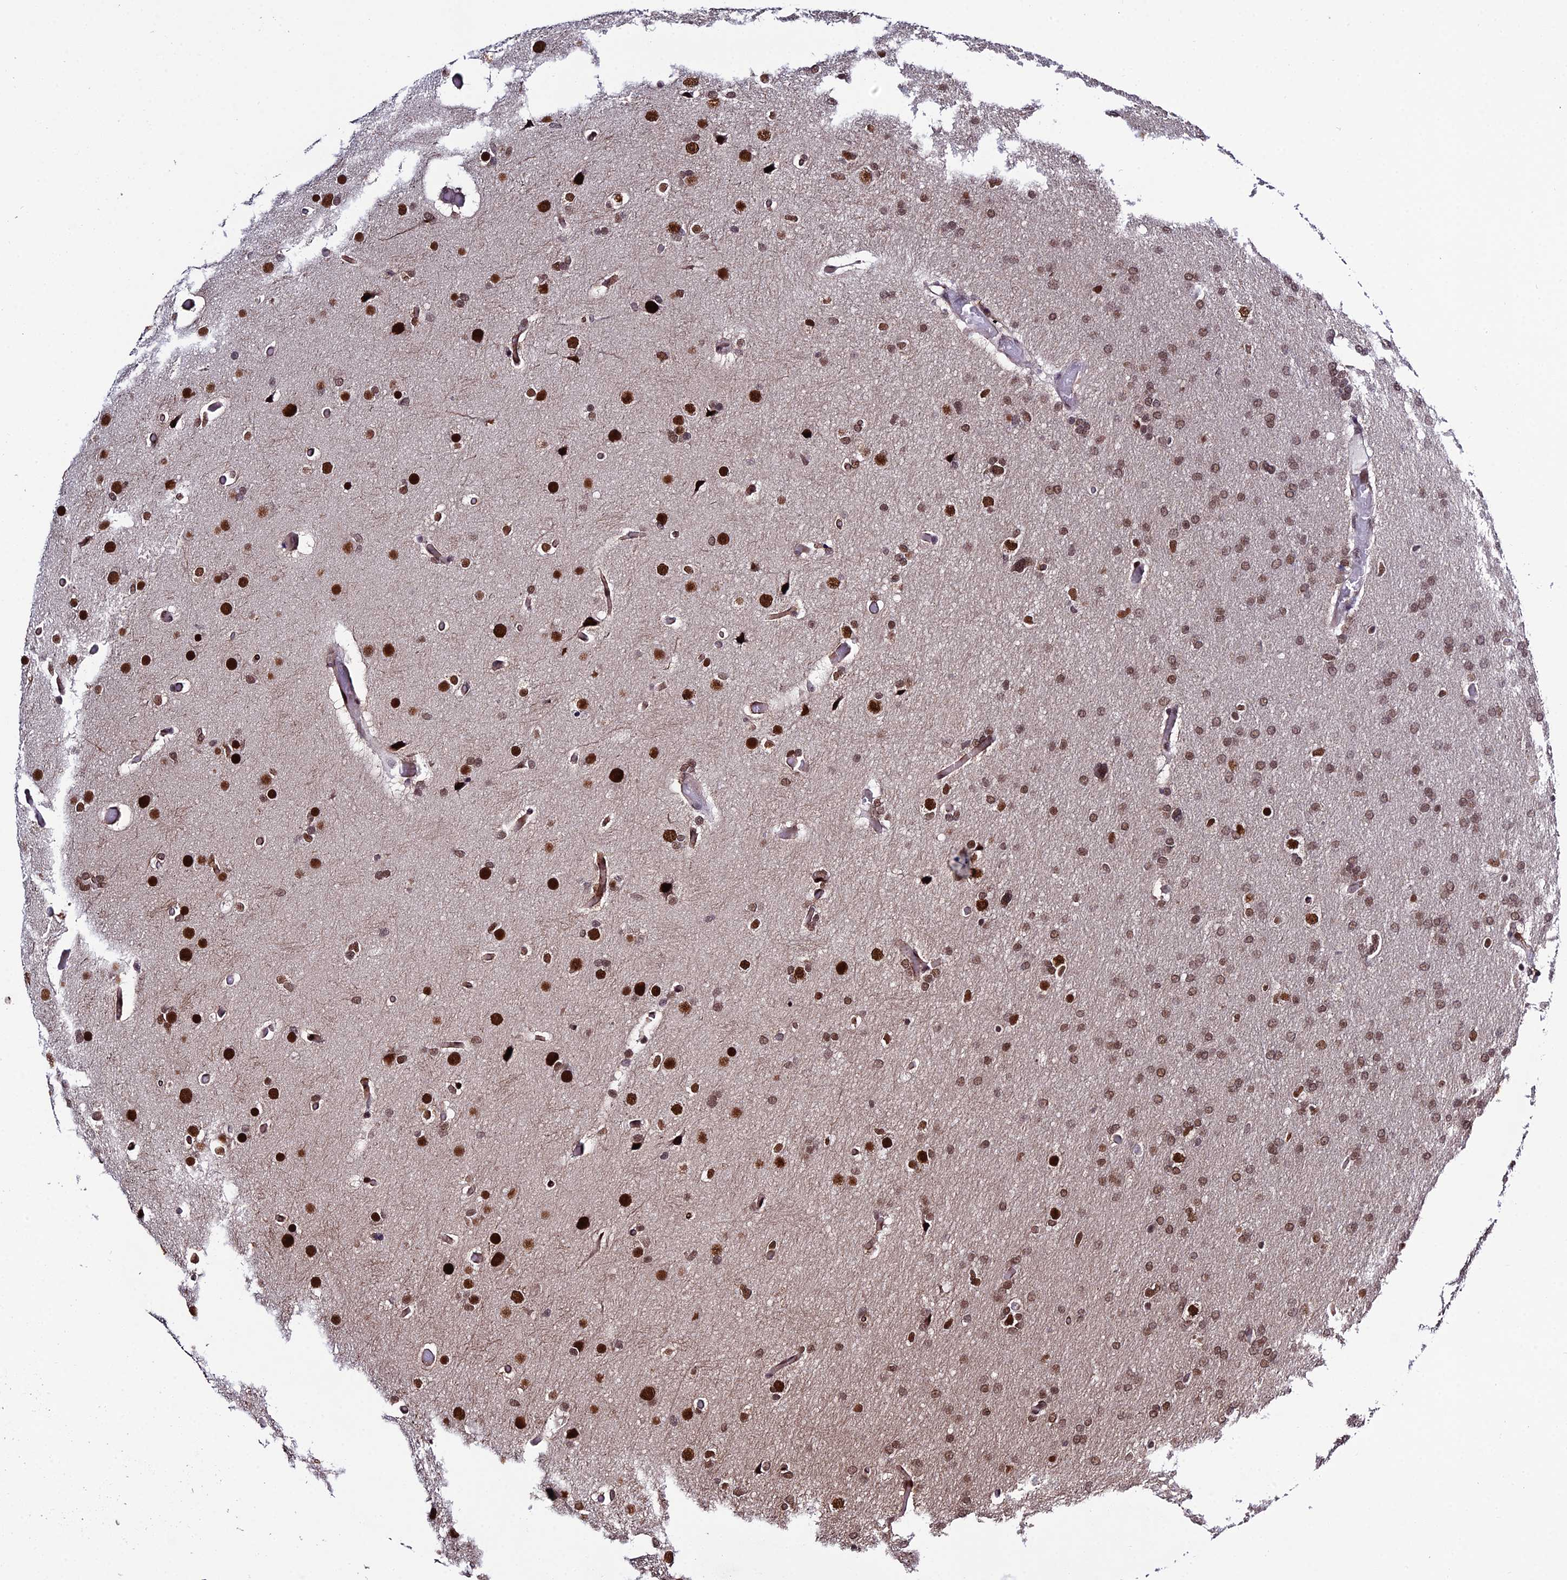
{"staining": {"intensity": "moderate", "quantity": ">75%", "location": "nuclear"}, "tissue": "glioma", "cell_type": "Tumor cells", "image_type": "cancer", "snomed": [{"axis": "morphology", "description": "Glioma, malignant, High grade"}, {"axis": "topography", "description": "Cerebral cortex"}], "caption": "Immunohistochemistry (IHC) micrograph of human glioma stained for a protein (brown), which shows medium levels of moderate nuclear expression in approximately >75% of tumor cells.", "gene": "SYT15", "patient": {"sex": "female", "age": 36}}